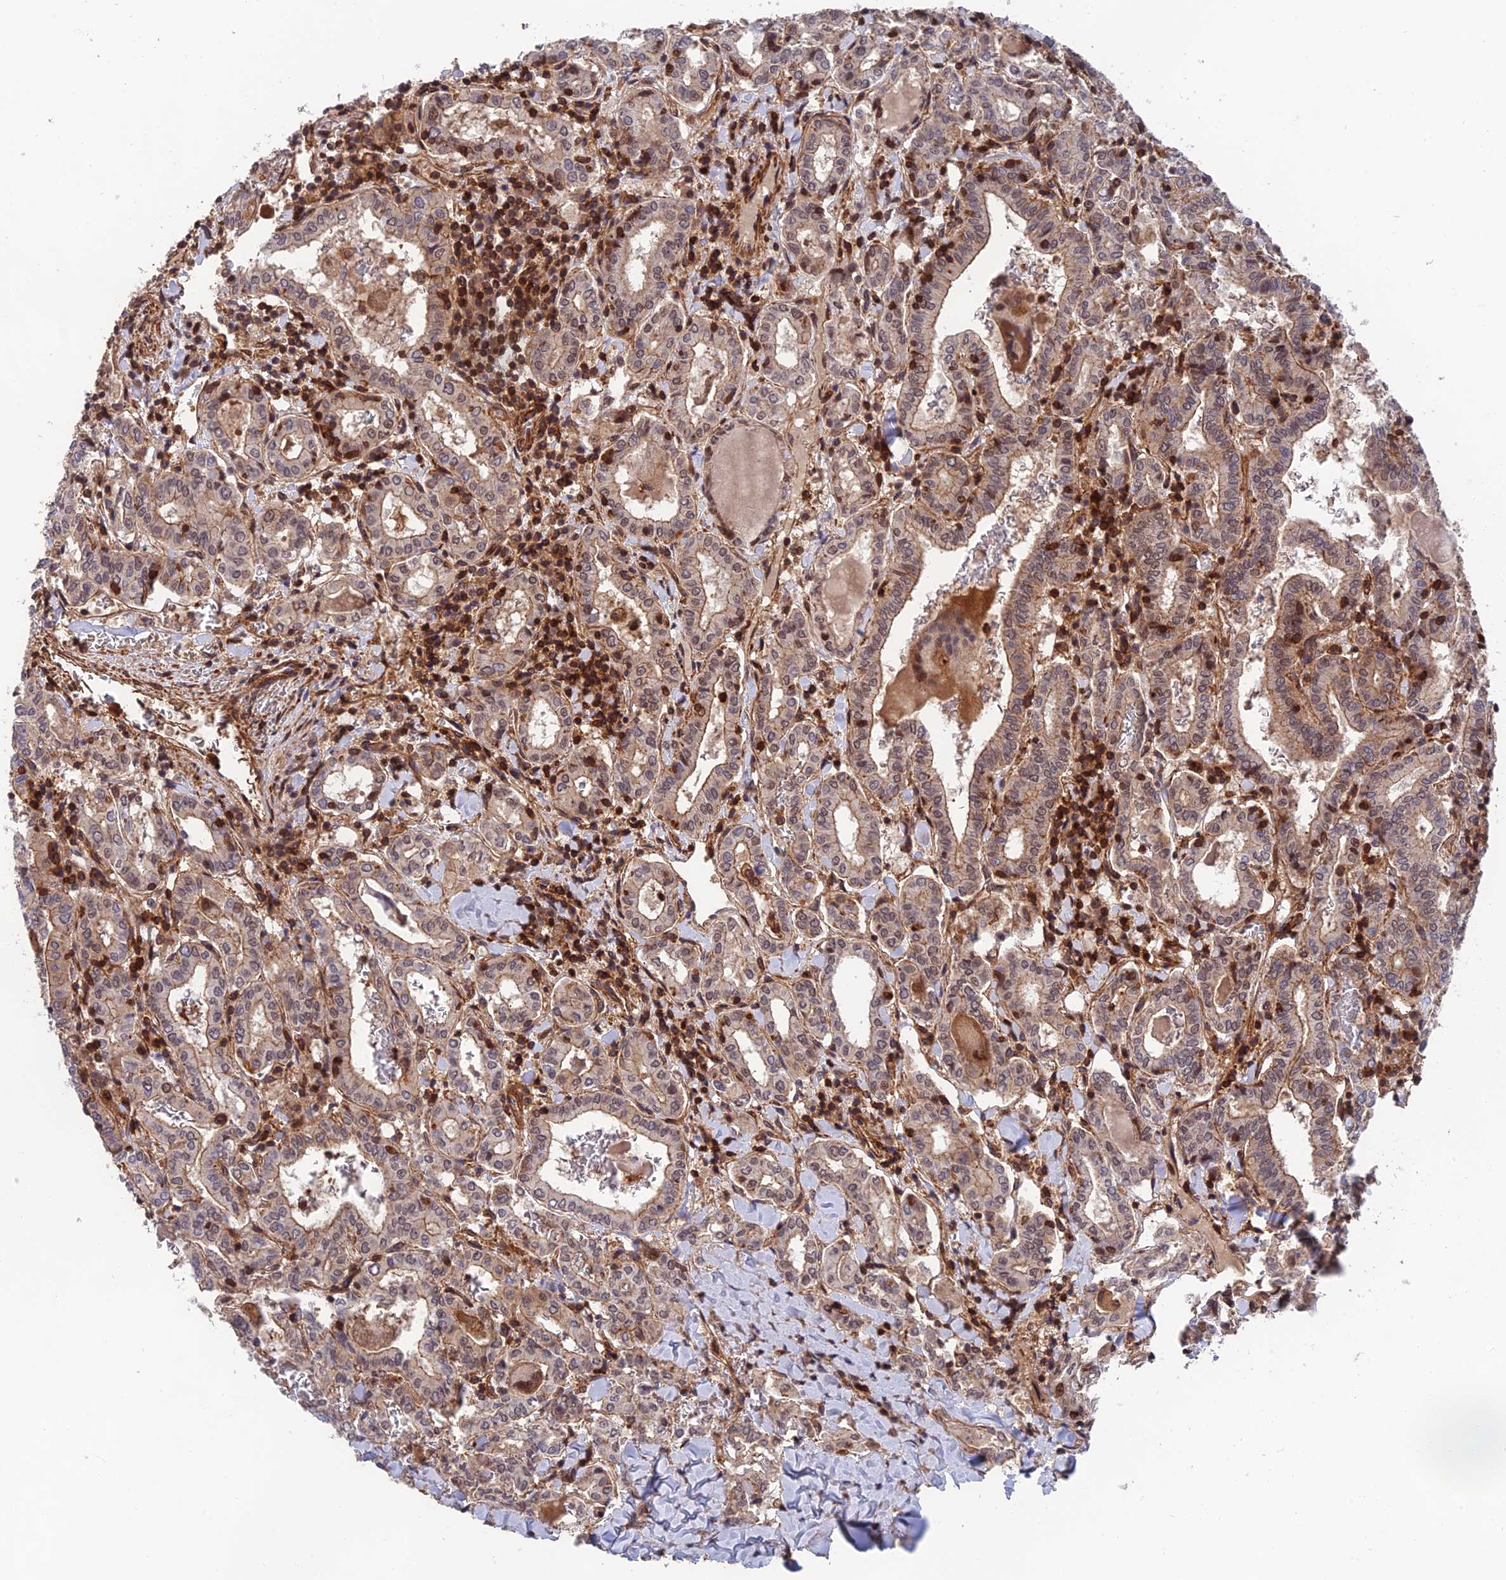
{"staining": {"intensity": "moderate", "quantity": "25%-75%", "location": "cytoplasmic/membranous"}, "tissue": "thyroid cancer", "cell_type": "Tumor cells", "image_type": "cancer", "snomed": [{"axis": "morphology", "description": "Papillary adenocarcinoma, NOS"}, {"axis": "topography", "description": "Thyroid gland"}], "caption": "This is a micrograph of immunohistochemistry staining of thyroid cancer, which shows moderate positivity in the cytoplasmic/membranous of tumor cells.", "gene": "OSBPL1A", "patient": {"sex": "female", "age": 72}}